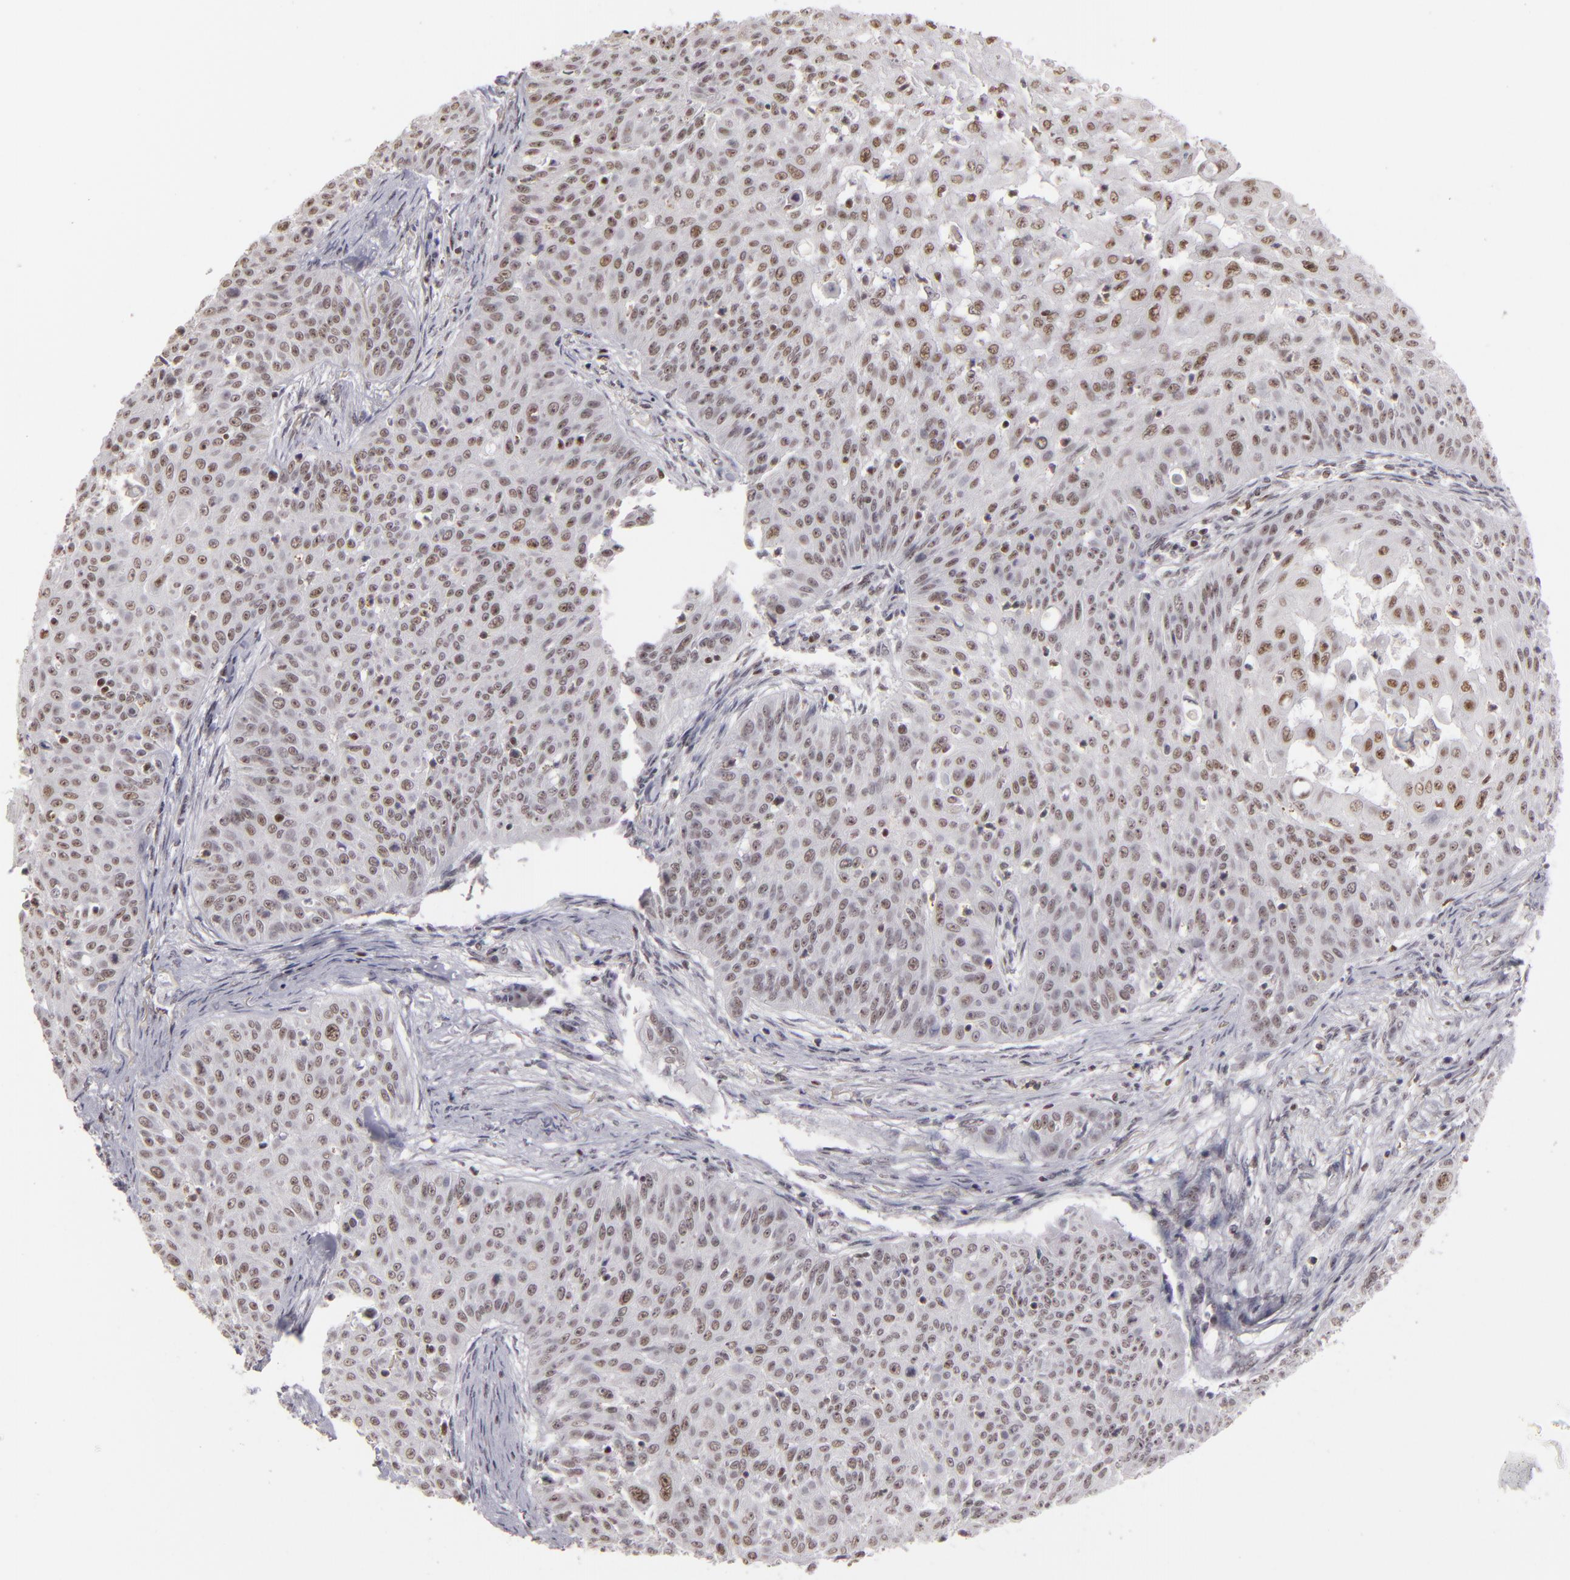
{"staining": {"intensity": "strong", "quantity": ">75%", "location": "nuclear"}, "tissue": "skin cancer", "cell_type": "Tumor cells", "image_type": "cancer", "snomed": [{"axis": "morphology", "description": "Squamous cell carcinoma, NOS"}, {"axis": "topography", "description": "Skin"}], "caption": "Immunohistochemical staining of squamous cell carcinoma (skin) reveals high levels of strong nuclear positivity in about >75% of tumor cells.", "gene": "DAXX", "patient": {"sex": "male", "age": 82}}